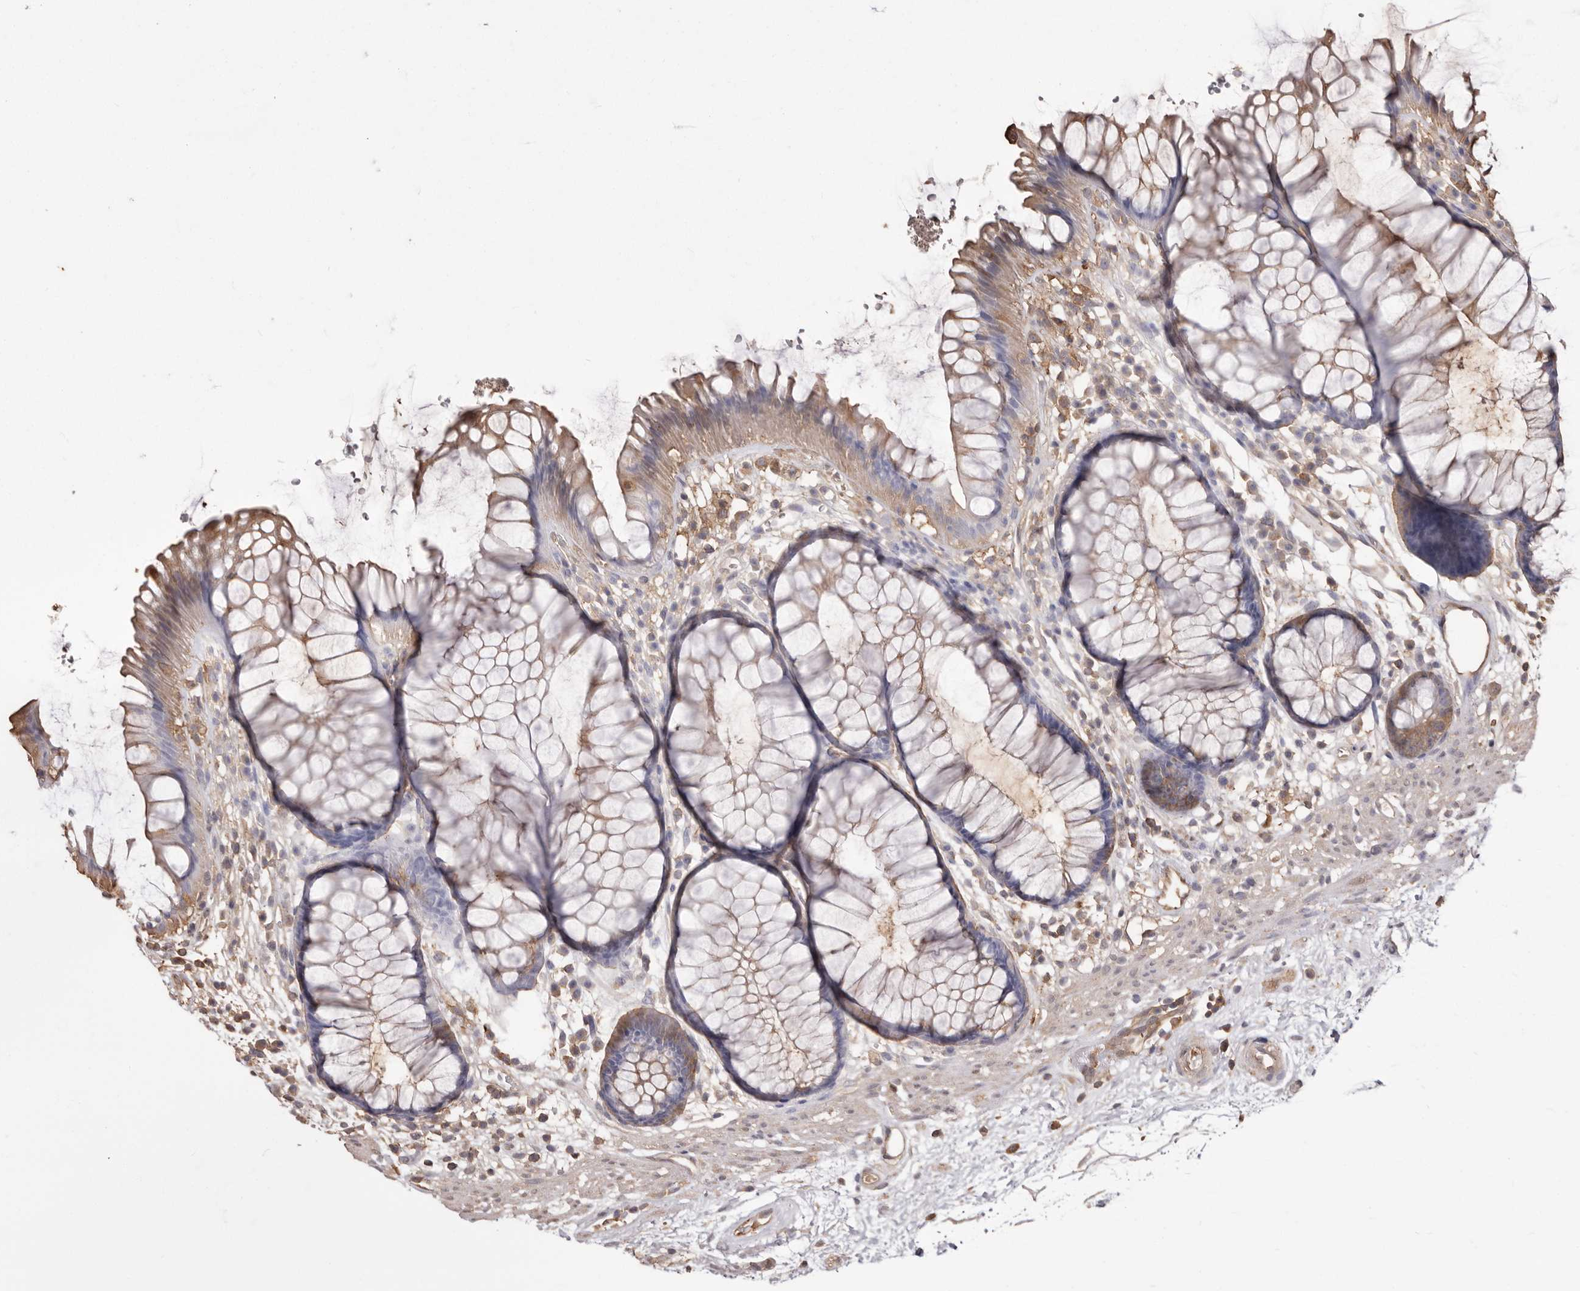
{"staining": {"intensity": "moderate", "quantity": ">75%", "location": "cytoplasmic/membranous"}, "tissue": "rectum", "cell_type": "Glandular cells", "image_type": "normal", "snomed": [{"axis": "morphology", "description": "Normal tissue, NOS"}, {"axis": "topography", "description": "Rectum"}], "caption": "The photomicrograph reveals immunohistochemical staining of normal rectum. There is moderate cytoplasmic/membranous staining is present in approximately >75% of glandular cells.", "gene": "PKM", "patient": {"sex": "male", "age": 51}}